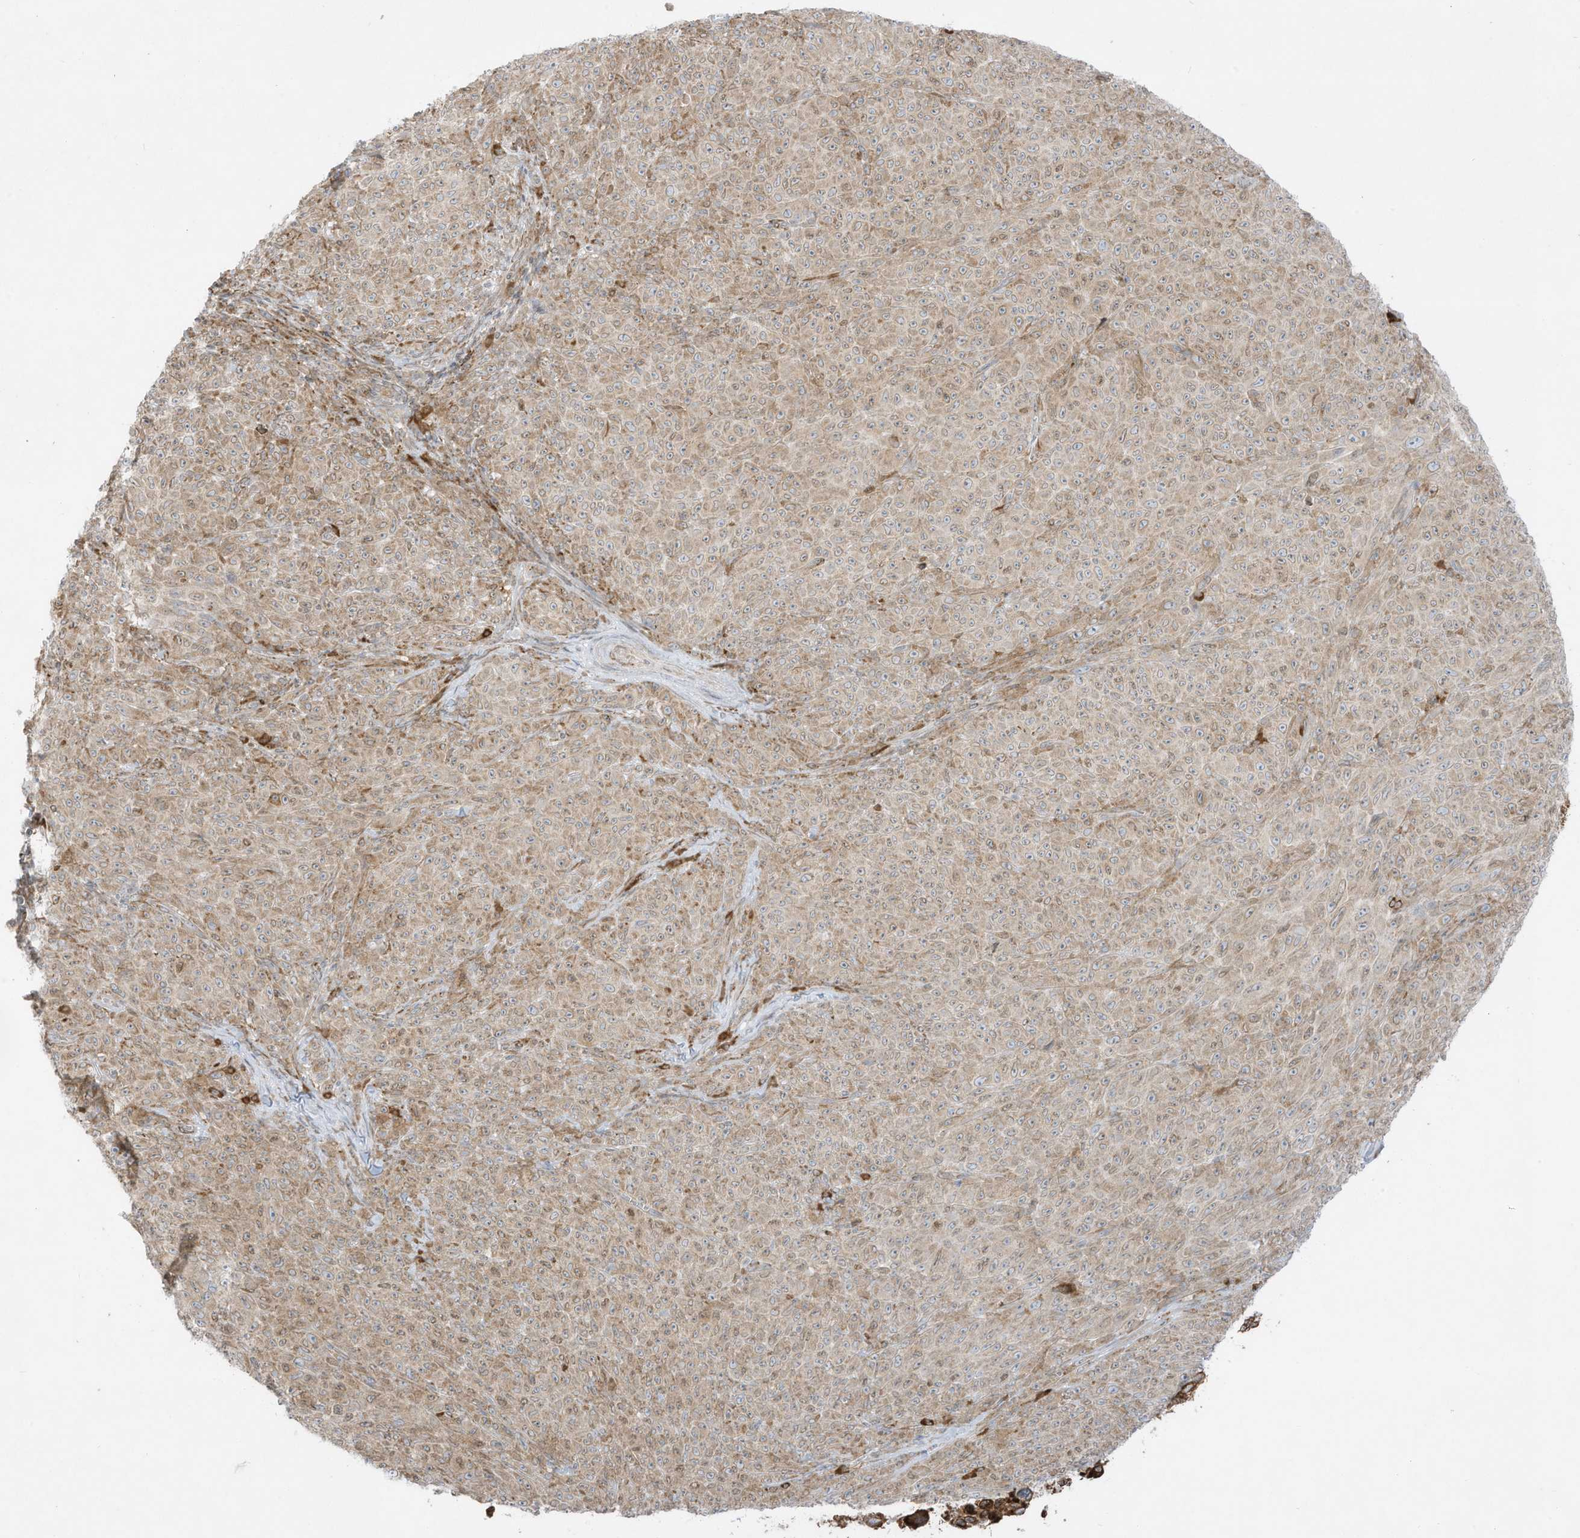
{"staining": {"intensity": "weak", "quantity": "25%-75%", "location": "cytoplasmic/membranous"}, "tissue": "melanoma", "cell_type": "Tumor cells", "image_type": "cancer", "snomed": [{"axis": "morphology", "description": "Malignant melanoma, NOS"}, {"axis": "topography", "description": "Skin"}], "caption": "A brown stain shows weak cytoplasmic/membranous expression of a protein in malignant melanoma tumor cells.", "gene": "PTK6", "patient": {"sex": "female", "age": 82}}